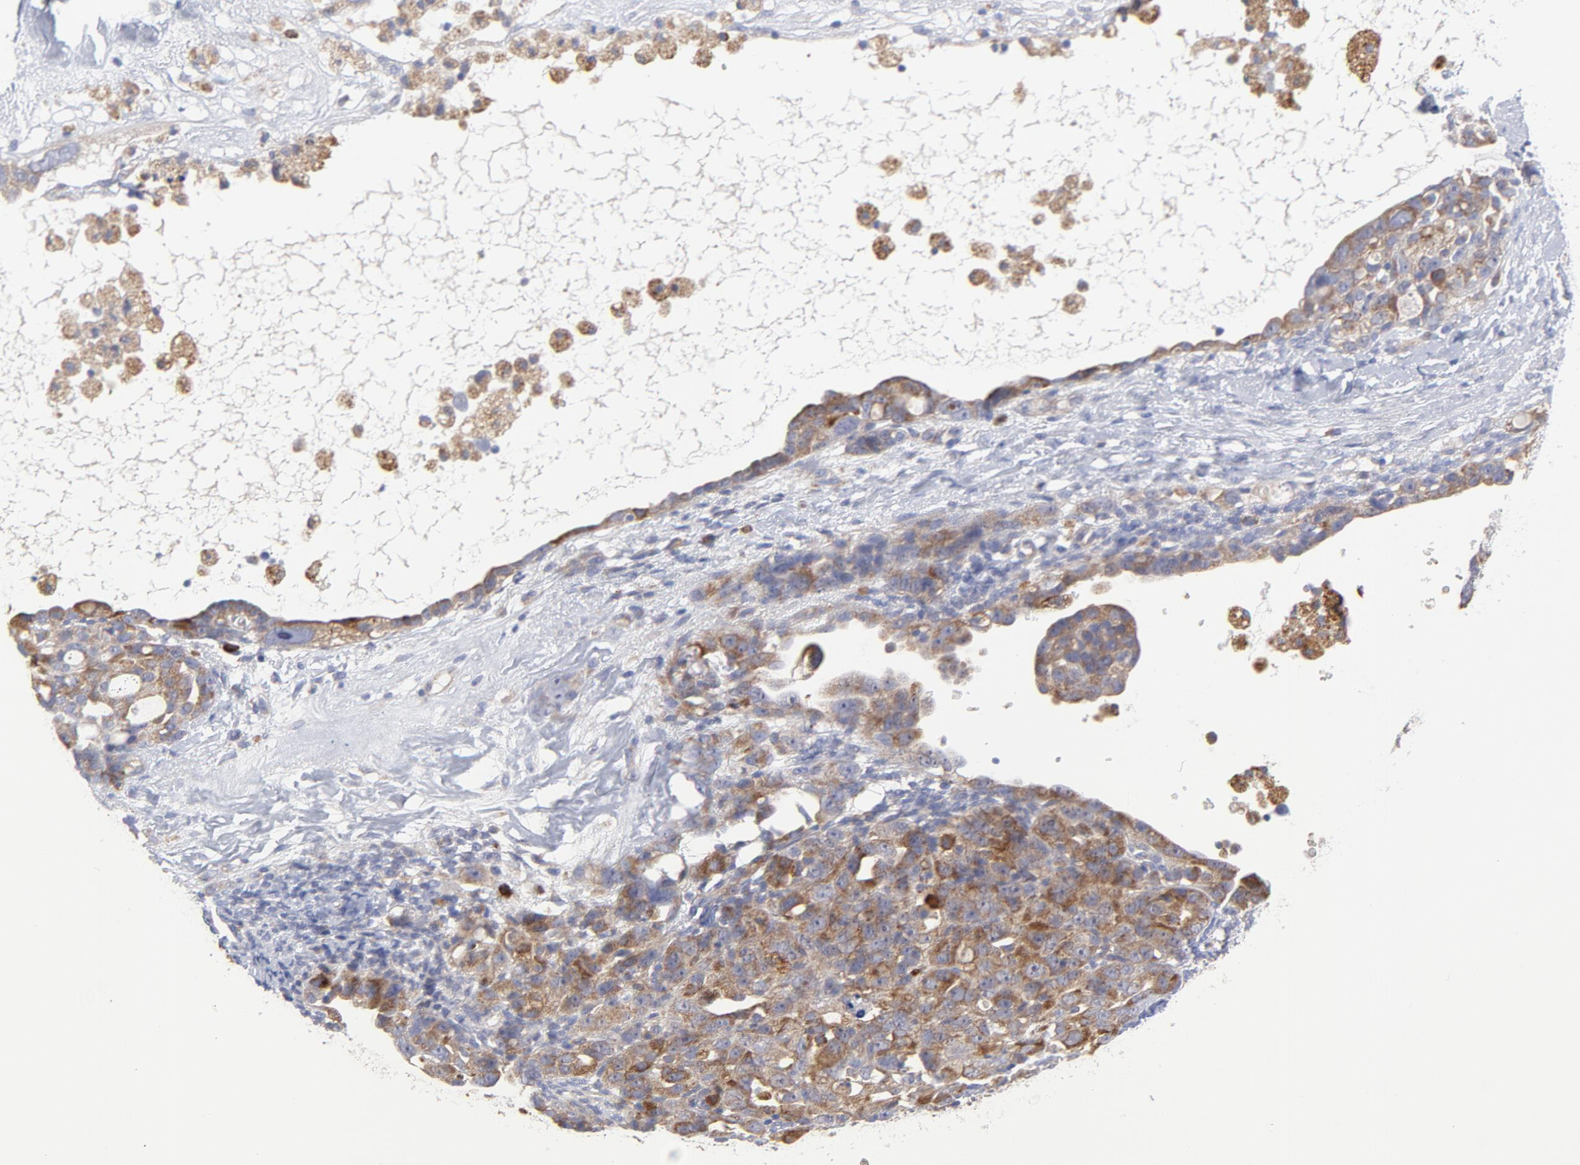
{"staining": {"intensity": "moderate", "quantity": ">75%", "location": "cytoplasmic/membranous"}, "tissue": "ovarian cancer", "cell_type": "Tumor cells", "image_type": "cancer", "snomed": [{"axis": "morphology", "description": "Cystadenocarcinoma, serous, NOS"}, {"axis": "topography", "description": "Ovary"}], "caption": "Ovarian cancer stained for a protein (brown) displays moderate cytoplasmic/membranous positive expression in about >75% of tumor cells.", "gene": "RAPGEF3", "patient": {"sex": "female", "age": 66}}